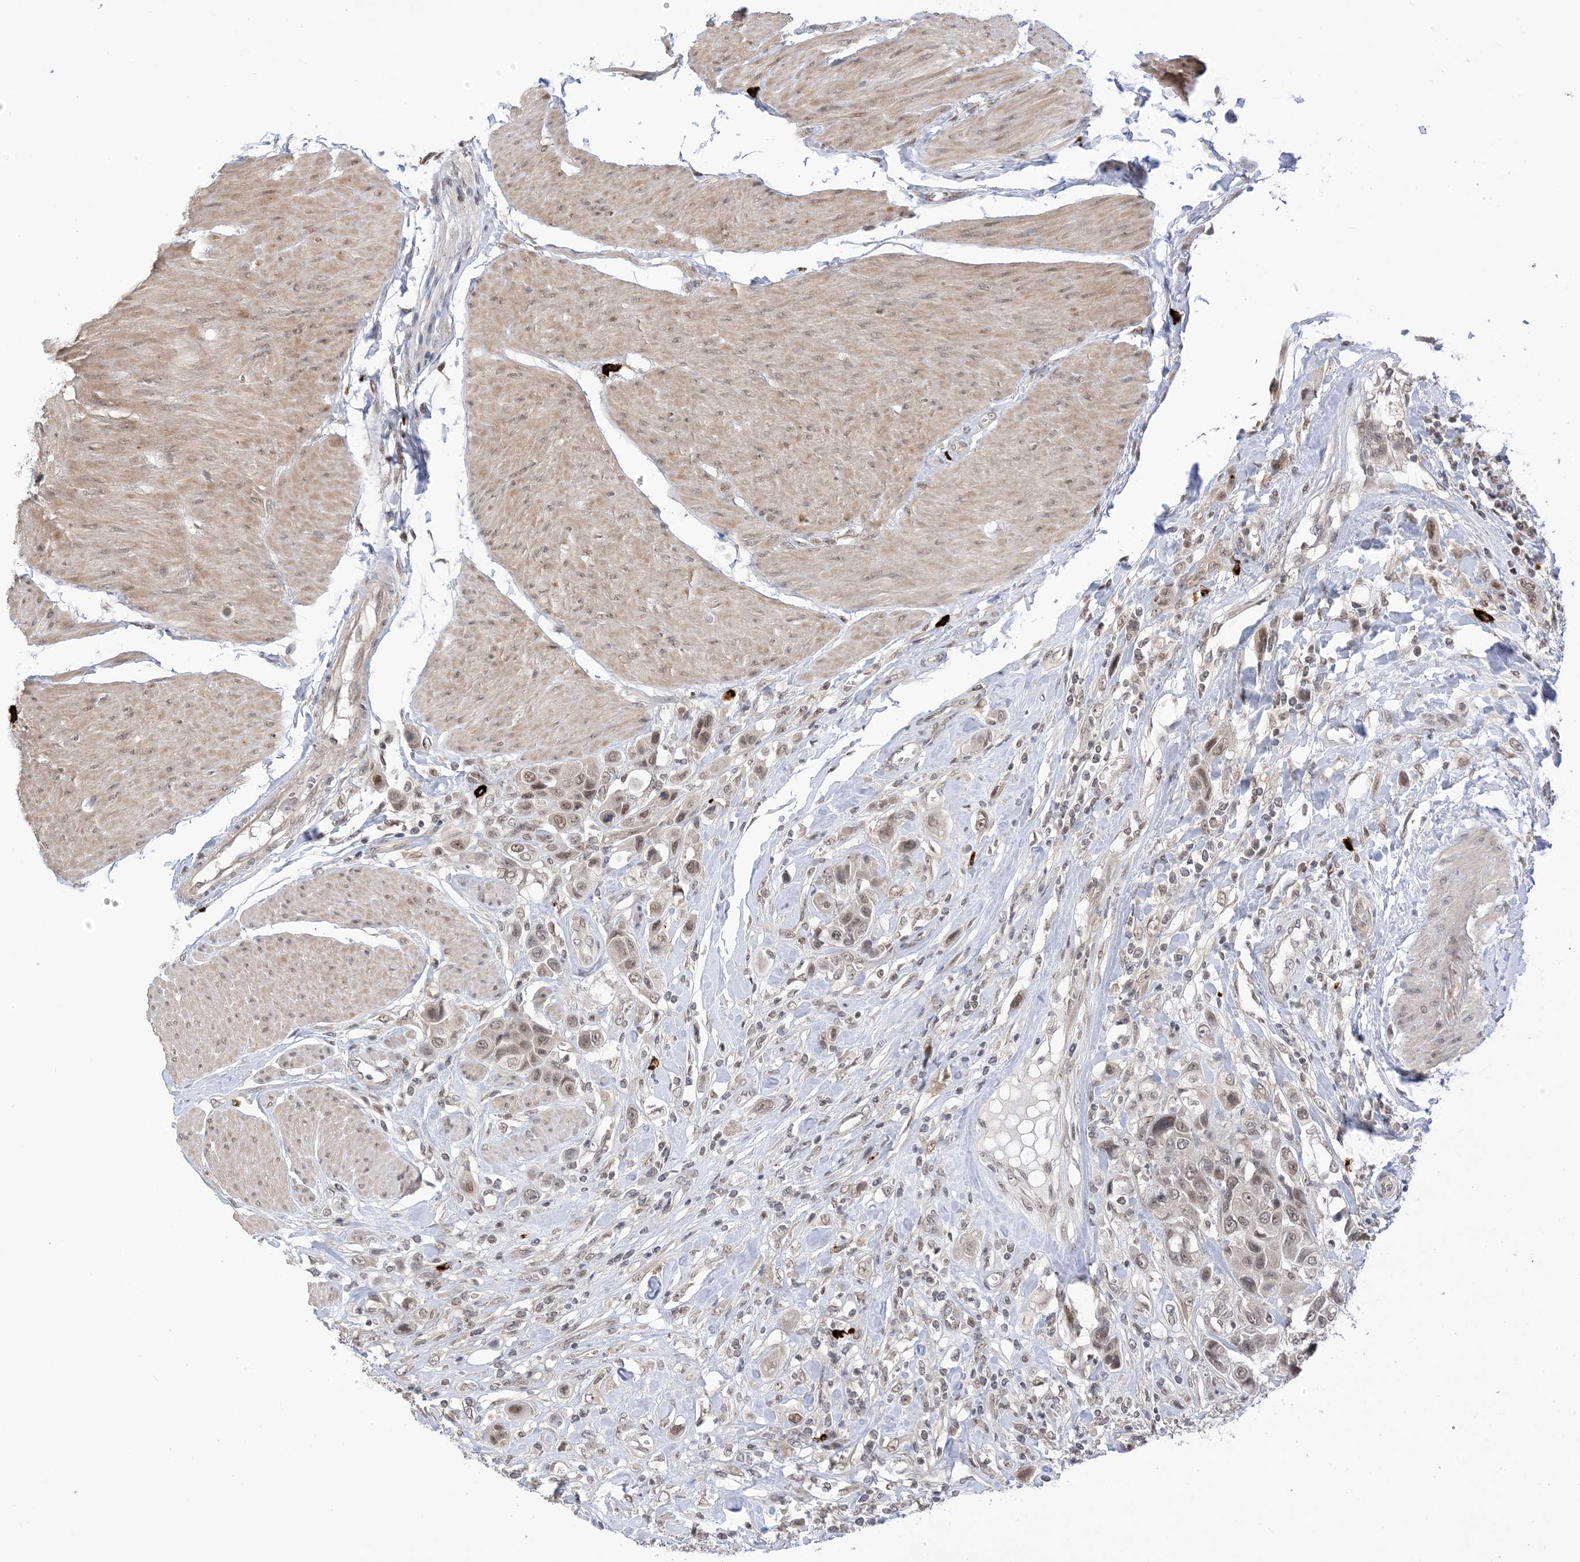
{"staining": {"intensity": "weak", "quantity": ">75%", "location": "nuclear"}, "tissue": "urothelial cancer", "cell_type": "Tumor cells", "image_type": "cancer", "snomed": [{"axis": "morphology", "description": "Urothelial carcinoma, High grade"}, {"axis": "topography", "description": "Urinary bladder"}], "caption": "High-power microscopy captured an immunohistochemistry (IHC) photomicrograph of urothelial cancer, revealing weak nuclear staining in approximately >75% of tumor cells.", "gene": "RANBP9", "patient": {"sex": "male", "age": 50}}